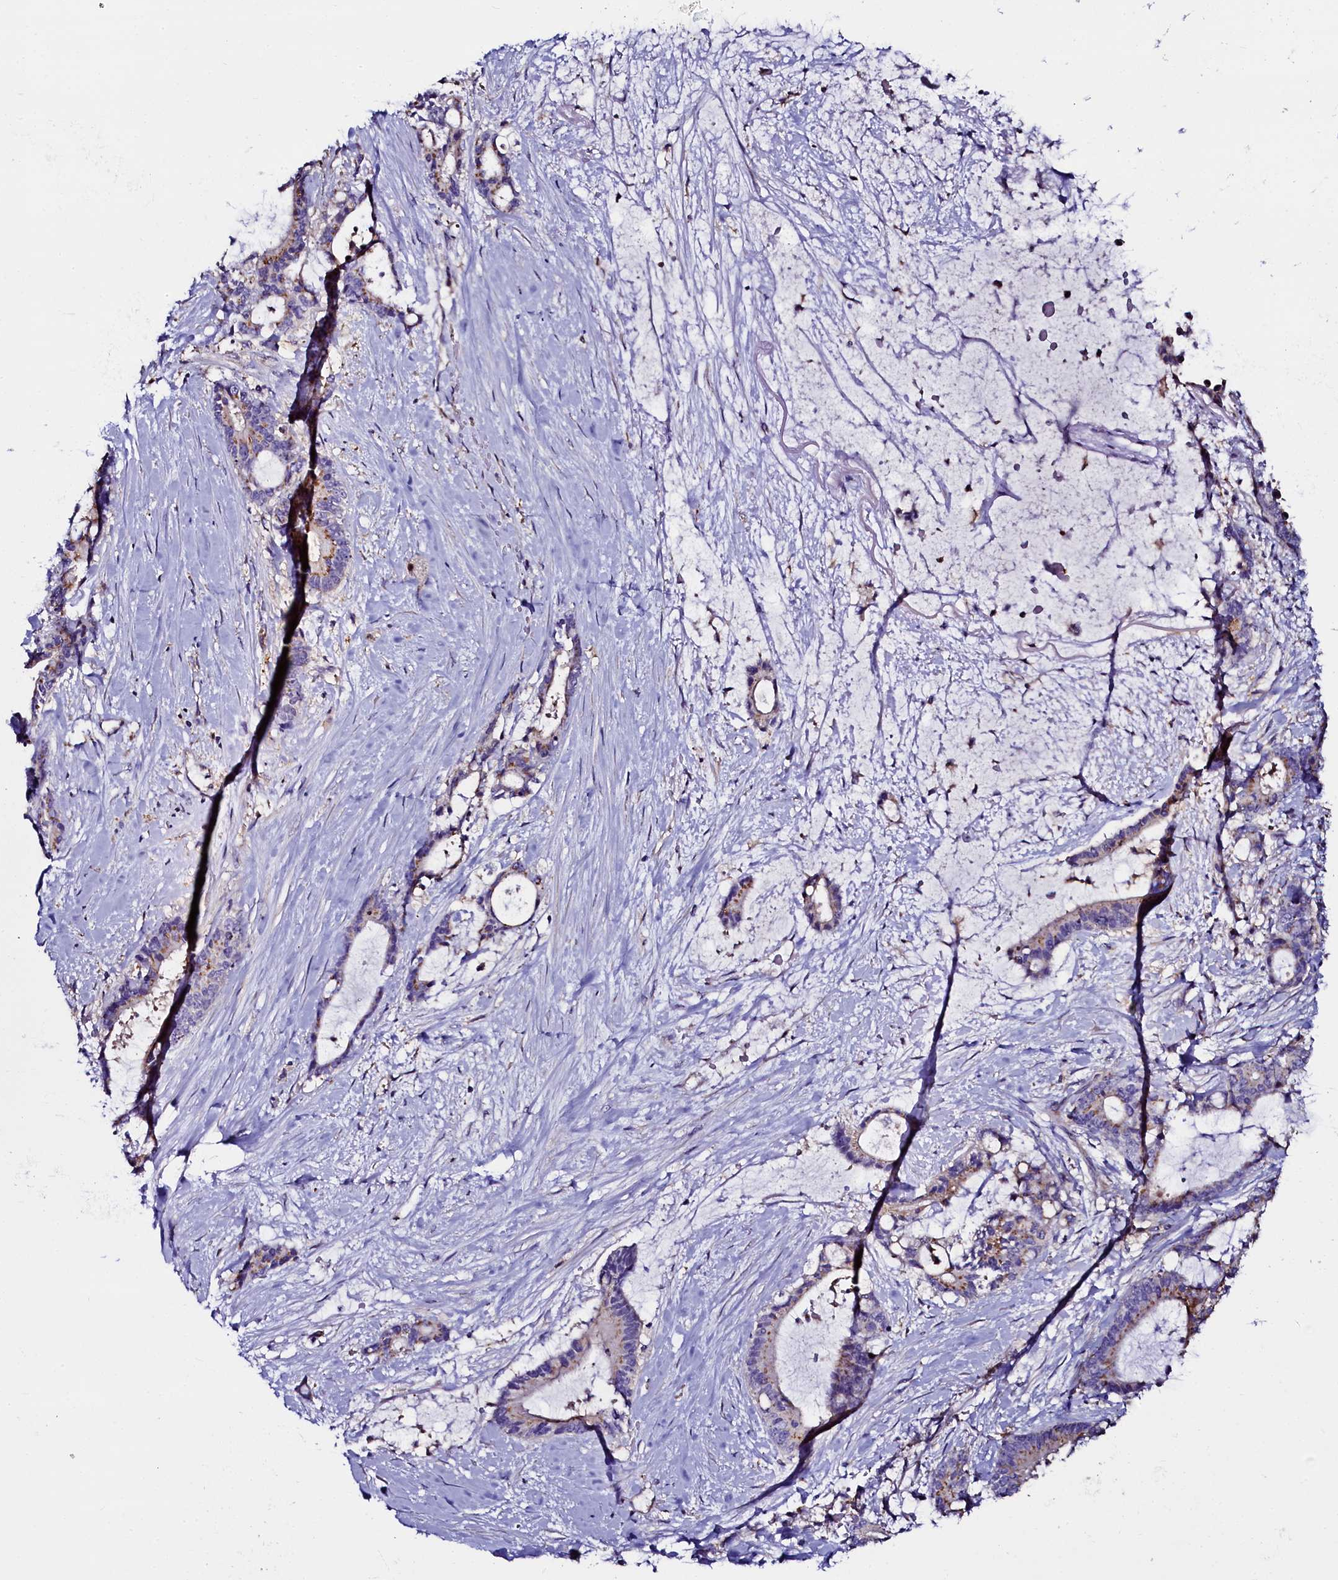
{"staining": {"intensity": "moderate", "quantity": "25%-75%", "location": "cytoplasmic/membranous"}, "tissue": "liver cancer", "cell_type": "Tumor cells", "image_type": "cancer", "snomed": [{"axis": "morphology", "description": "Normal tissue, NOS"}, {"axis": "morphology", "description": "Cholangiocarcinoma"}, {"axis": "topography", "description": "Liver"}, {"axis": "topography", "description": "Peripheral nerve tissue"}], "caption": "Immunohistochemistry (IHC) histopathology image of neoplastic tissue: cholangiocarcinoma (liver) stained using immunohistochemistry (IHC) reveals medium levels of moderate protein expression localized specifically in the cytoplasmic/membranous of tumor cells, appearing as a cytoplasmic/membranous brown color.", "gene": "OTOL1", "patient": {"sex": "female", "age": 73}}